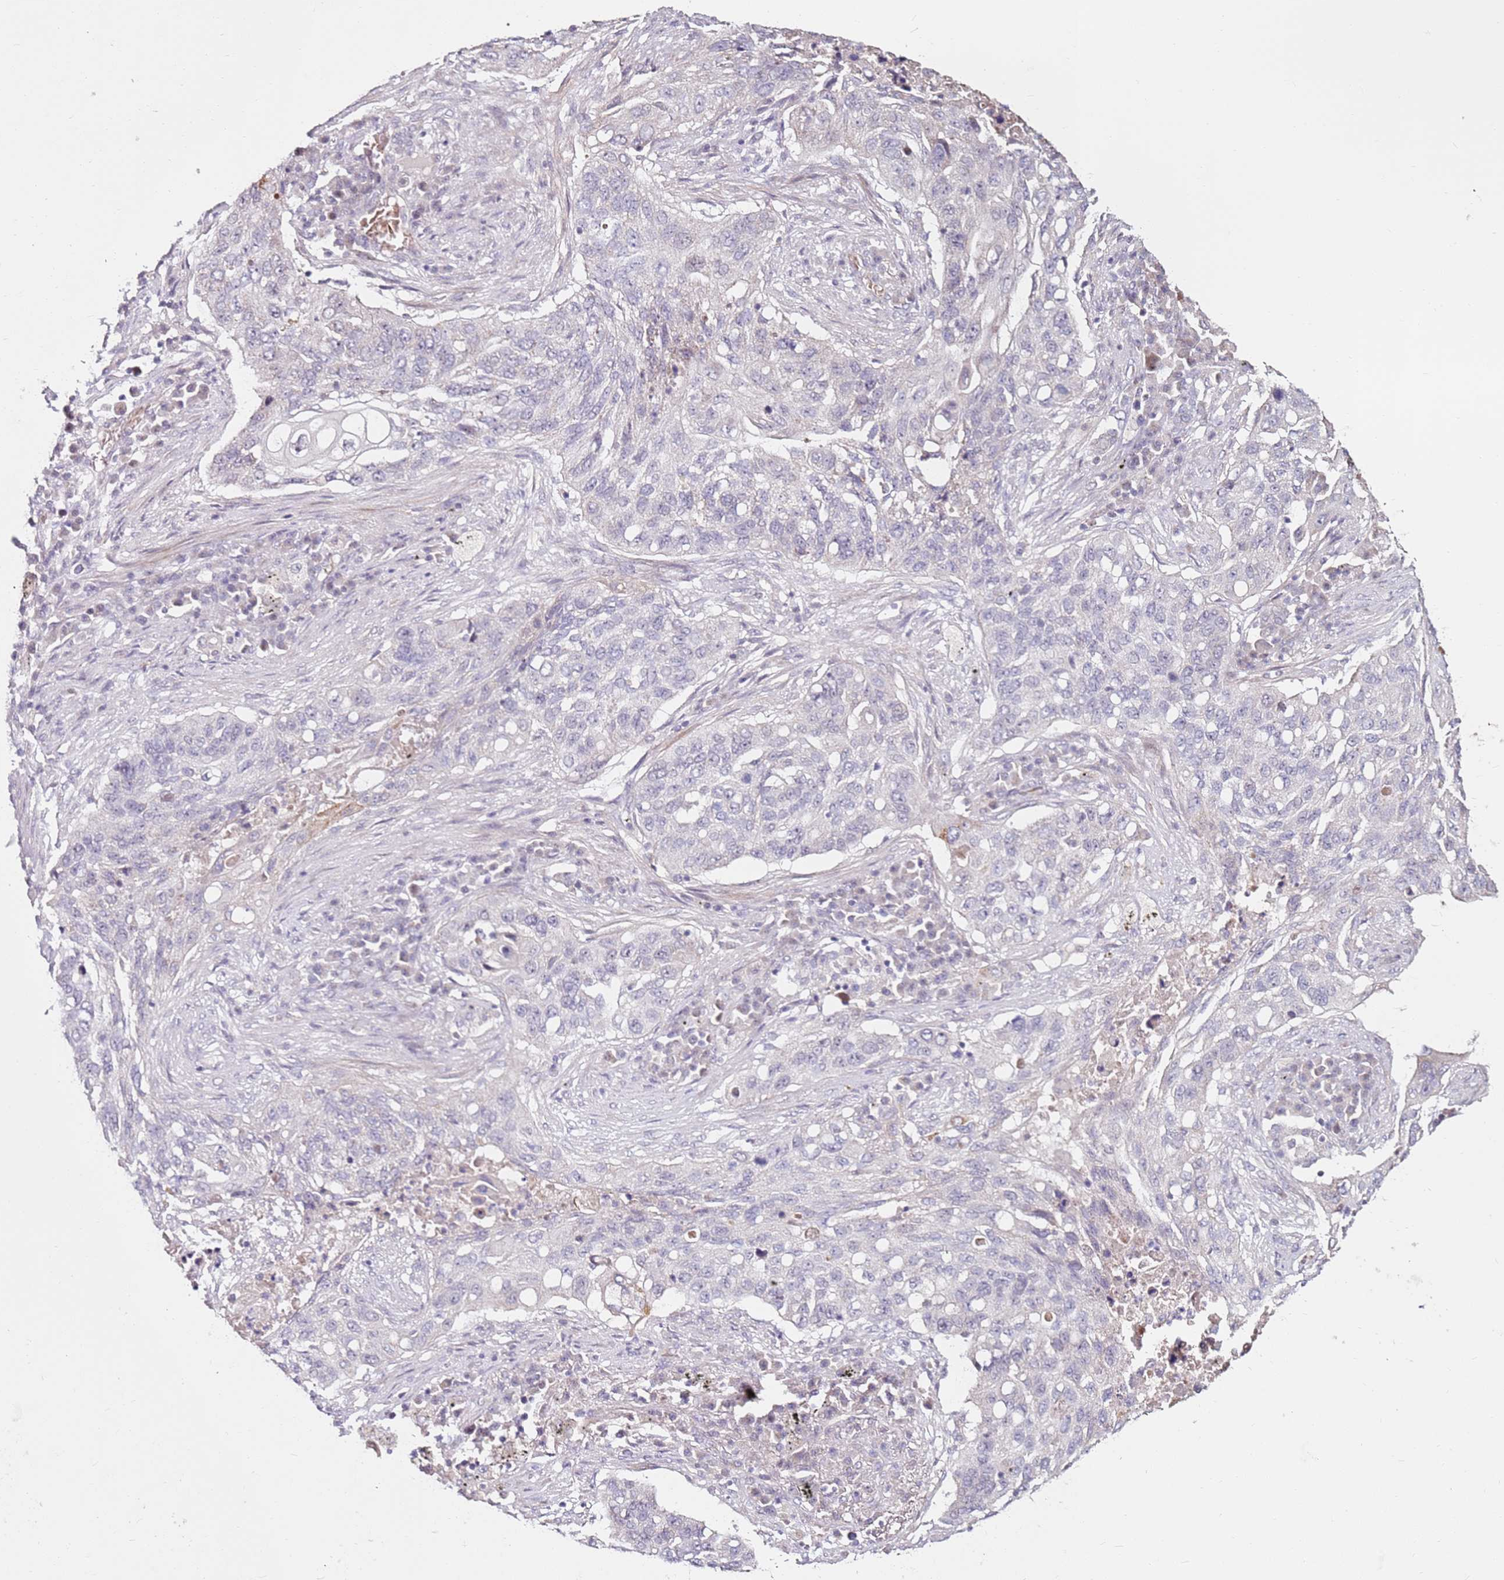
{"staining": {"intensity": "negative", "quantity": "none", "location": "none"}, "tissue": "lung cancer", "cell_type": "Tumor cells", "image_type": "cancer", "snomed": [{"axis": "morphology", "description": "Squamous cell carcinoma, NOS"}, {"axis": "topography", "description": "Lung"}], "caption": "Immunohistochemical staining of human squamous cell carcinoma (lung) exhibits no significant staining in tumor cells.", "gene": "RARS2", "patient": {"sex": "female", "age": 63}}